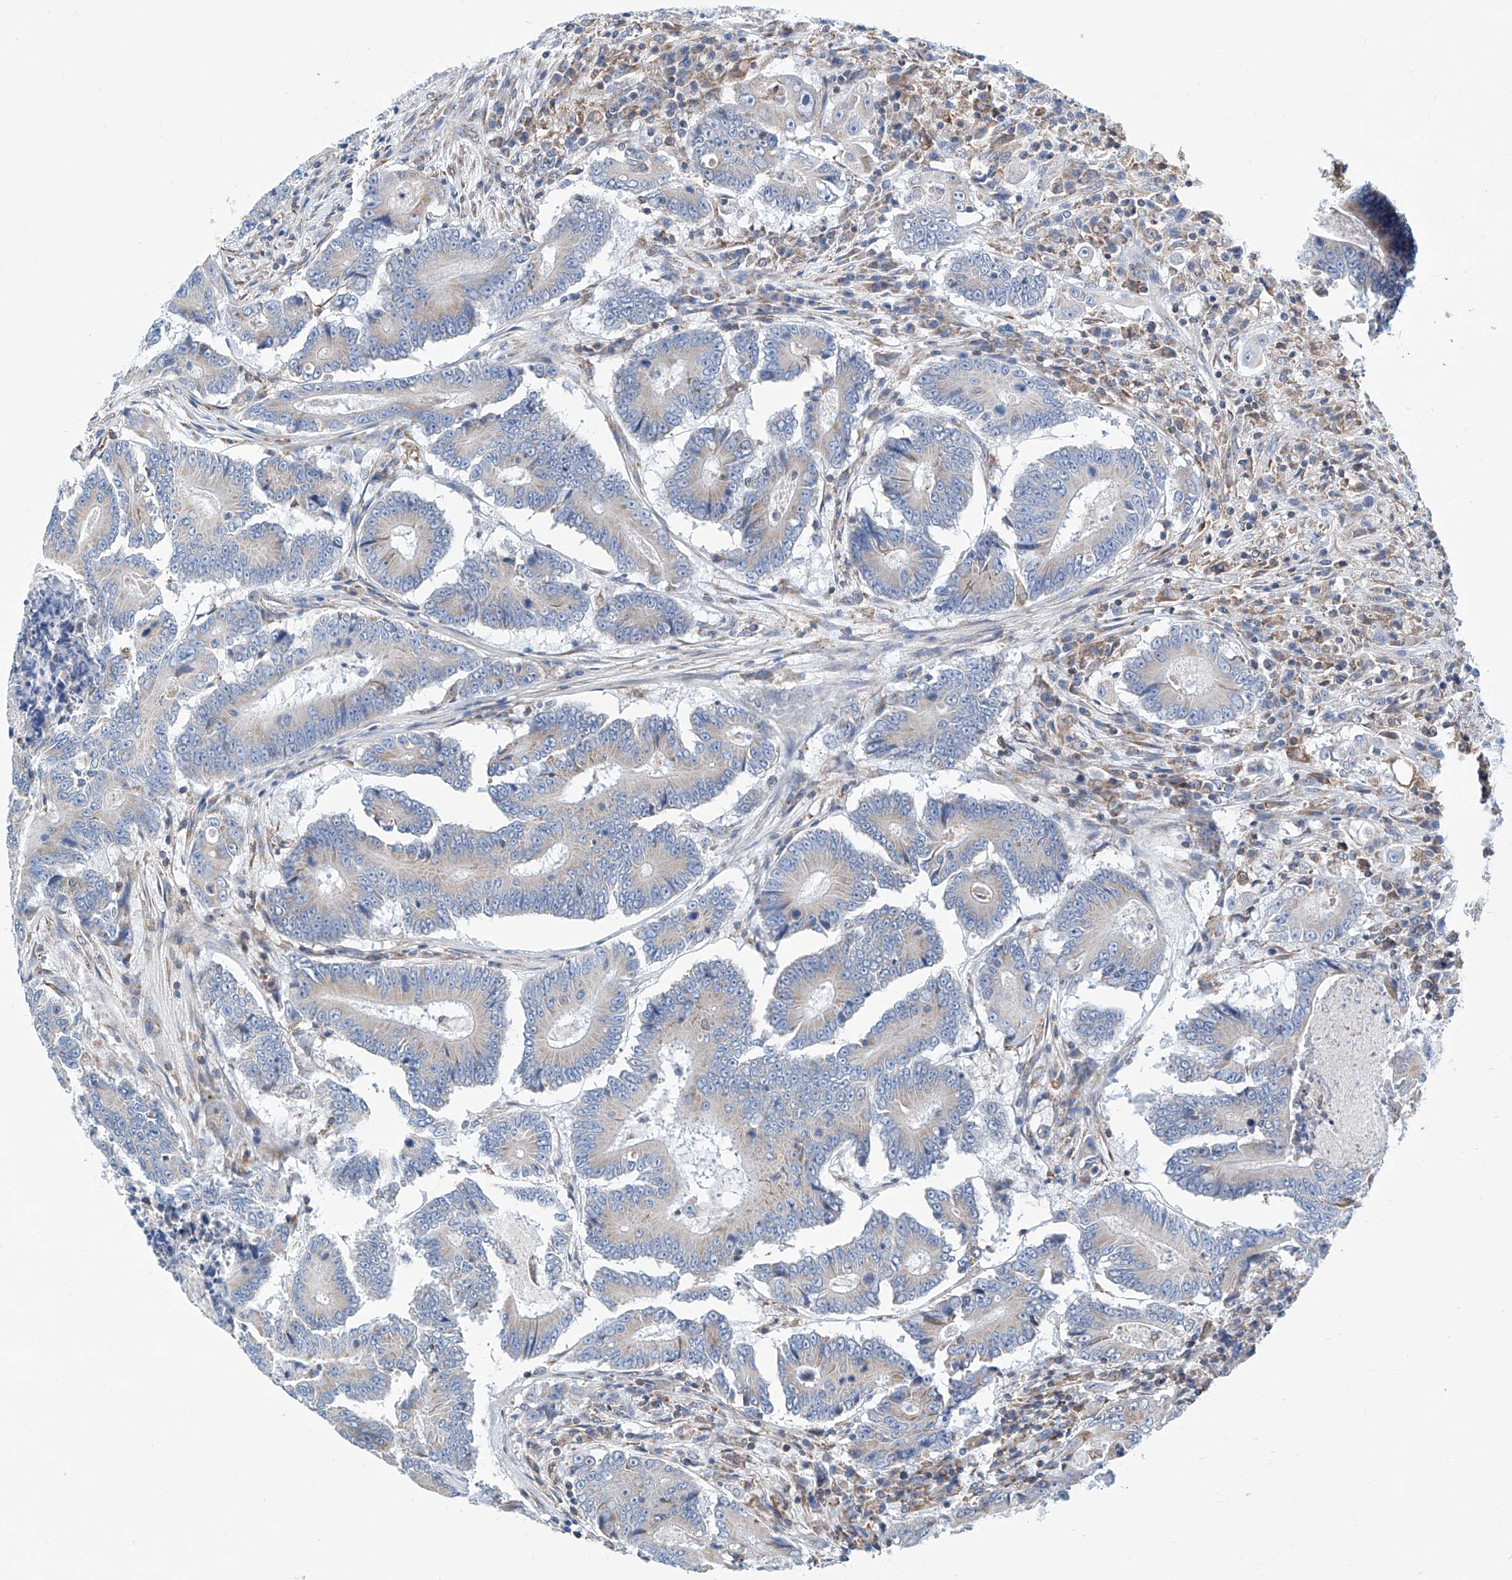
{"staining": {"intensity": "negative", "quantity": "none", "location": "none"}, "tissue": "colorectal cancer", "cell_type": "Tumor cells", "image_type": "cancer", "snomed": [{"axis": "morphology", "description": "Adenocarcinoma, NOS"}, {"axis": "topography", "description": "Colon"}], "caption": "This is a micrograph of immunohistochemistry (IHC) staining of colorectal cancer, which shows no staining in tumor cells.", "gene": "MAD2L1", "patient": {"sex": "male", "age": 83}}